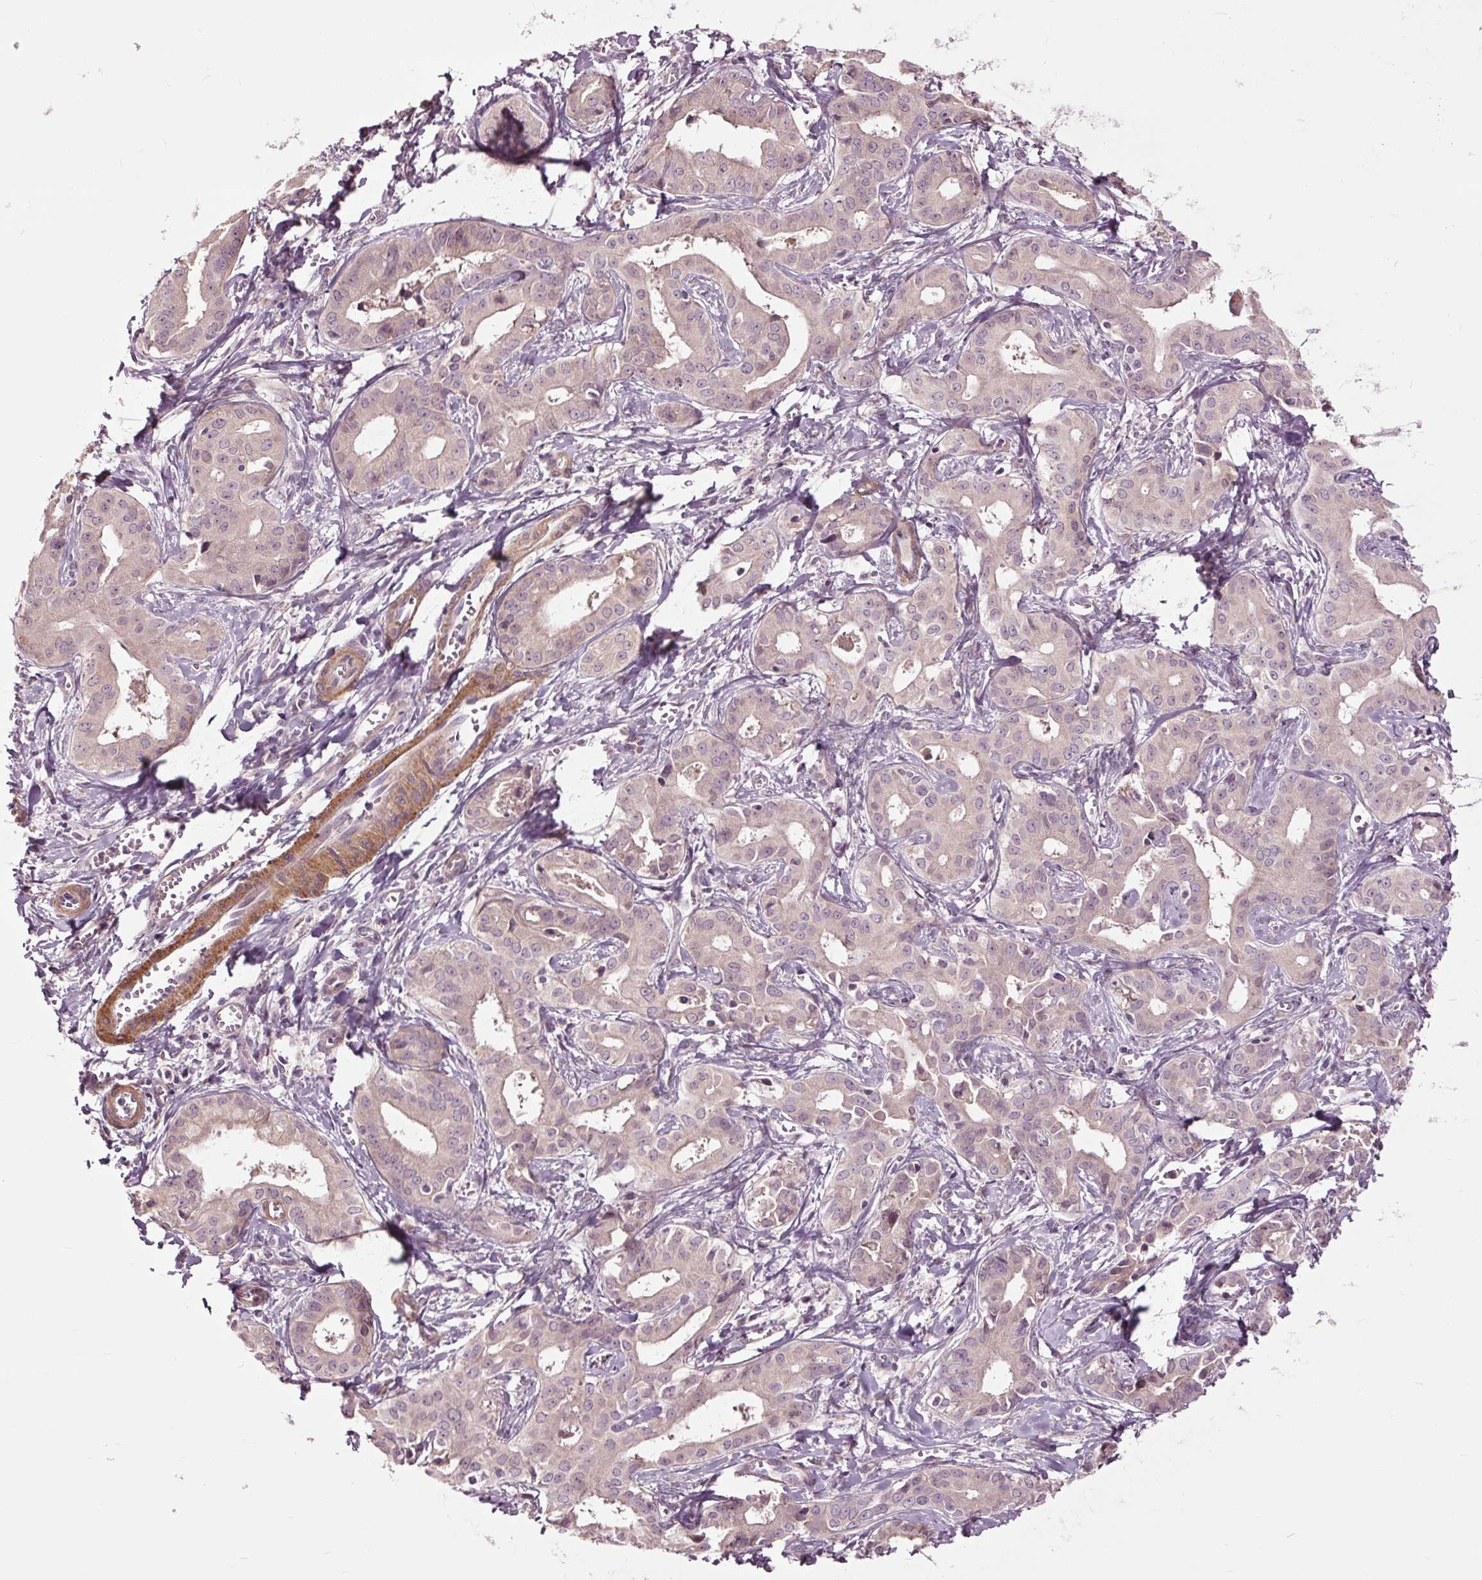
{"staining": {"intensity": "weak", "quantity": "<25%", "location": "cytoplasmic/membranous"}, "tissue": "liver cancer", "cell_type": "Tumor cells", "image_type": "cancer", "snomed": [{"axis": "morphology", "description": "Cholangiocarcinoma"}, {"axis": "topography", "description": "Liver"}], "caption": "The IHC micrograph has no significant staining in tumor cells of liver cancer tissue.", "gene": "HAUS5", "patient": {"sex": "female", "age": 65}}